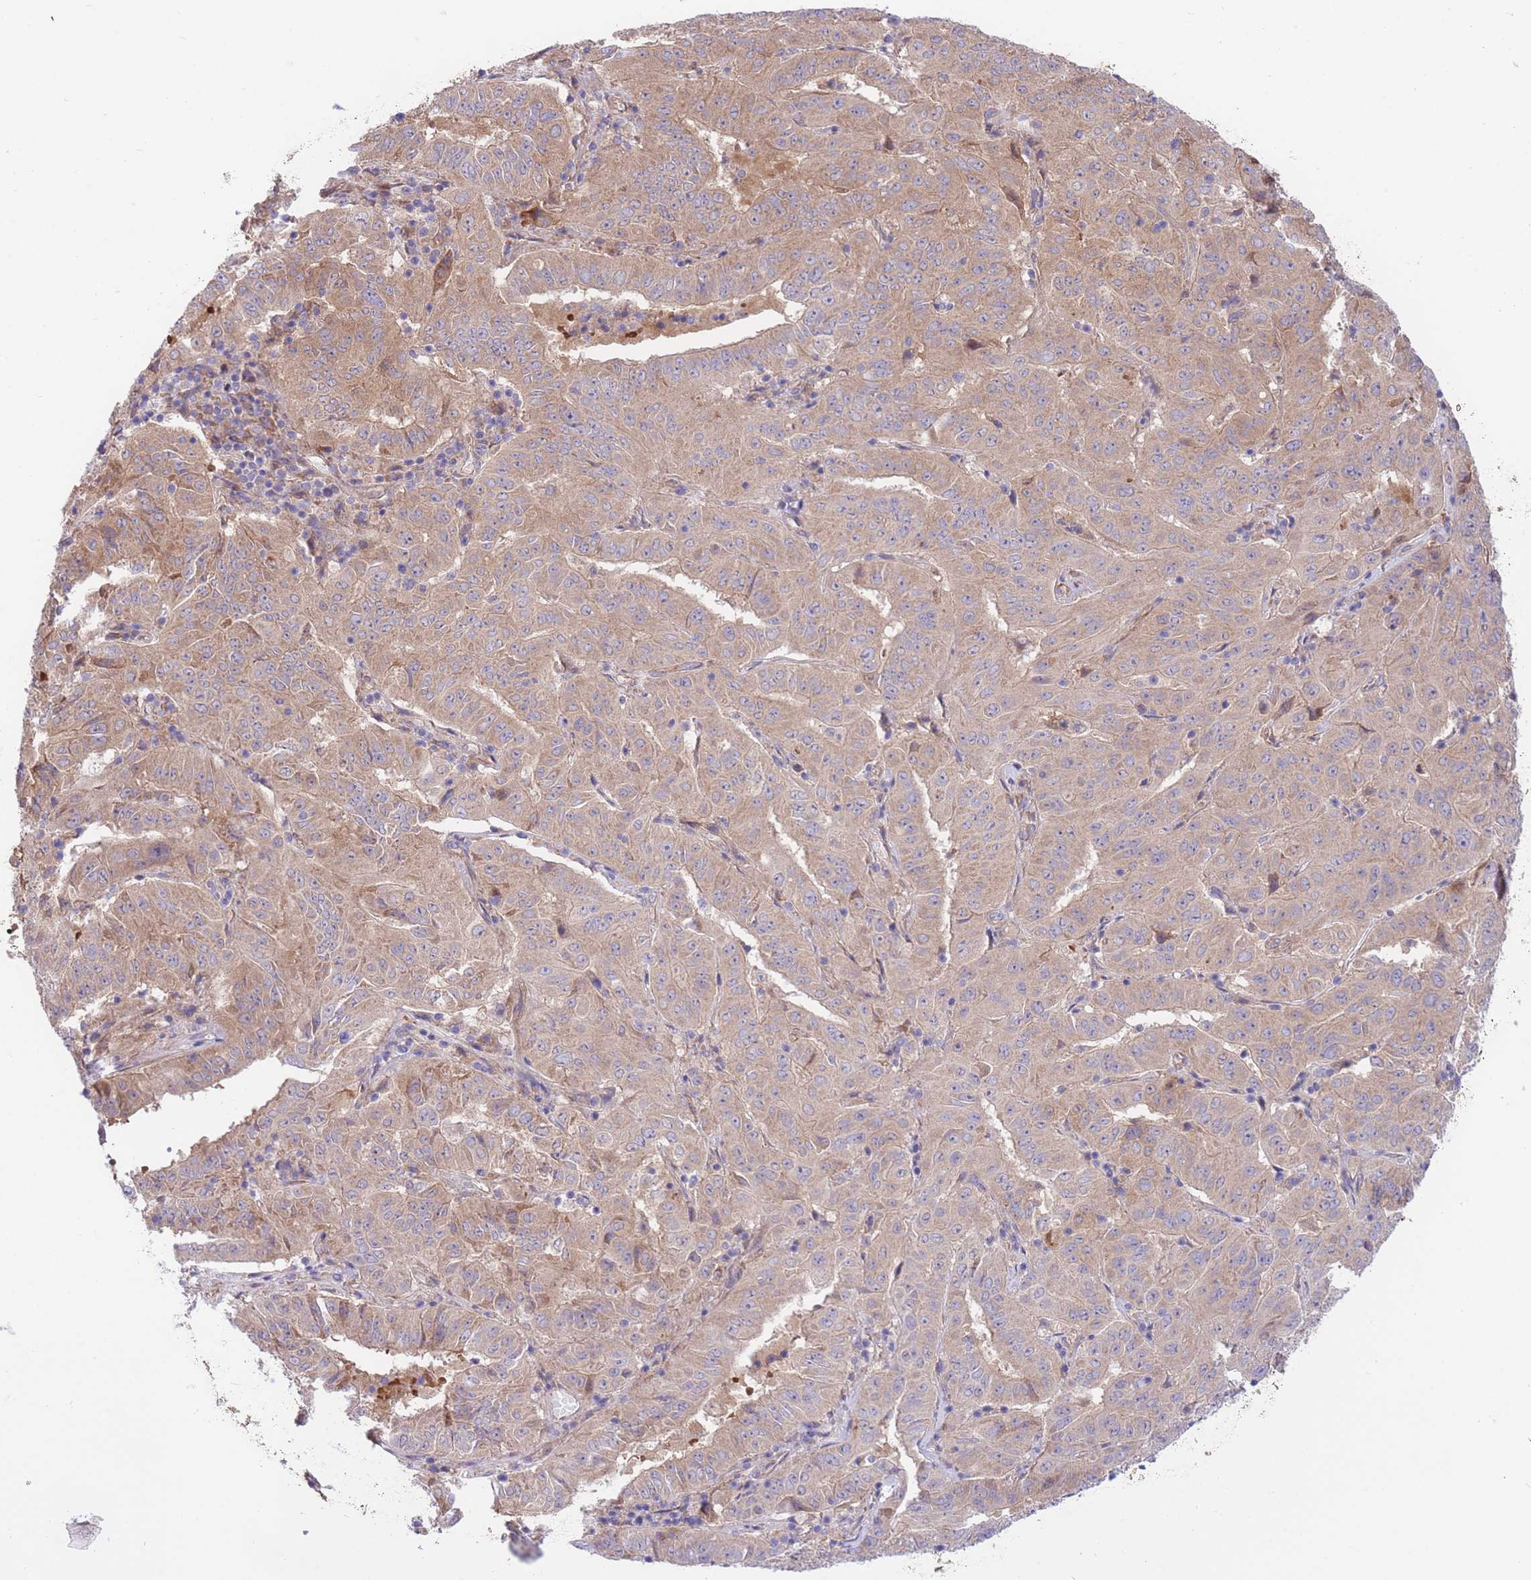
{"staining": {"intensity": "moderate", "quantity": ">75%", "location": "cytoplasmic/membranous"}, "tissue": "pancreatic cancer", "cell_type": "Tumor cells", "image_type": "cancer", "snomed": [{"axis": "morphology", "description": "Adenocarcinoma, NOS"}, {"axis": "topography", "description": "Pancreas"}], "caption": "Tumor cells exhibit medium levels of moderate cytoplasmic/membranous positivity in about >75% of cells in pancreatic cancer (adenocarcinoma). (IHC, brightfield microscopy, high magnification).", "gene": "CHAC1", "patient": {"sex": "male", "age": 63}}